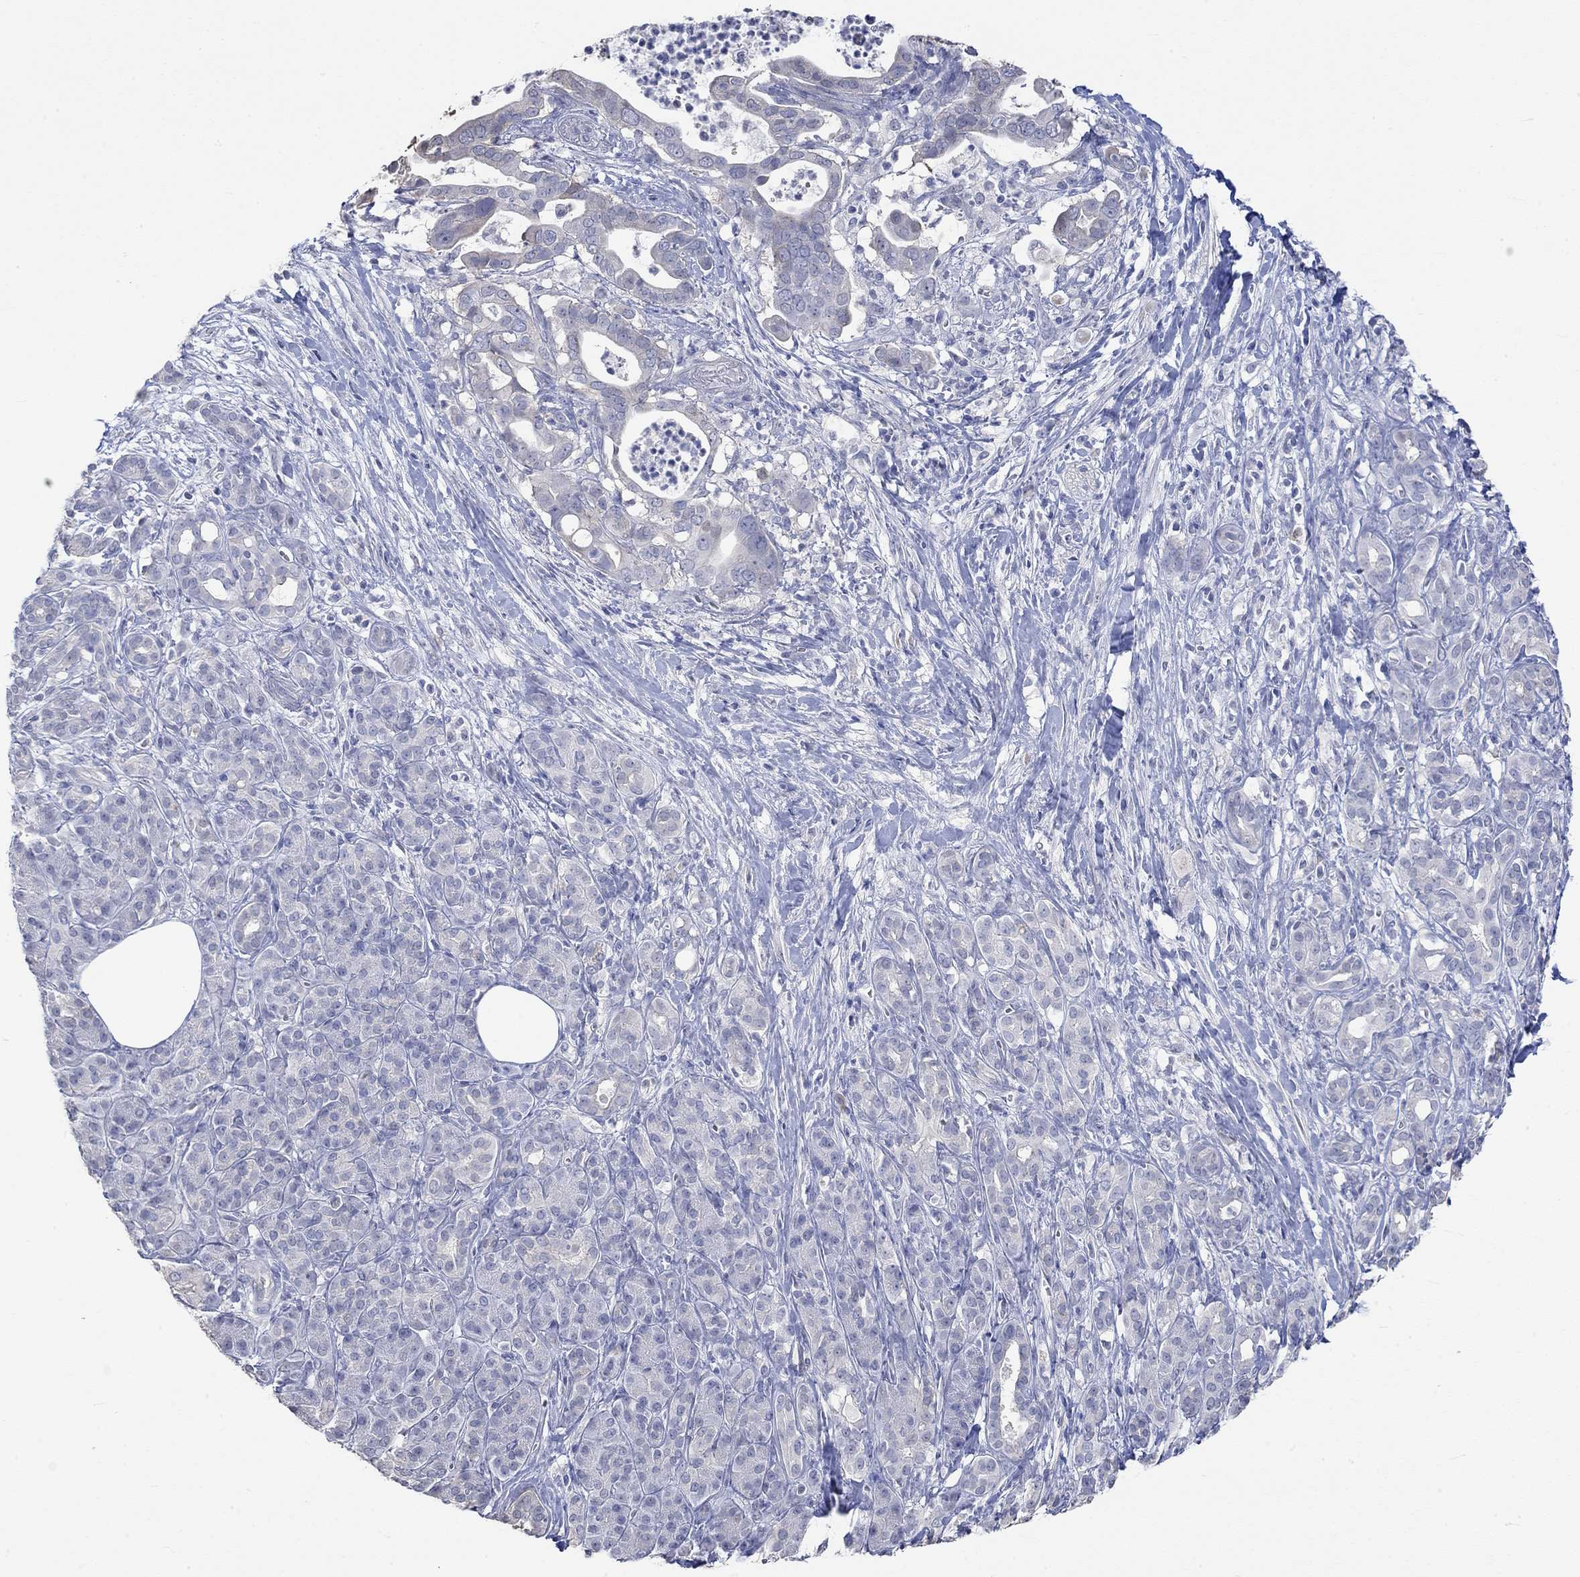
{"staining": {"intensity": "negative", "quantity": "none", "location": "none"}, "tissue": "pancreatic cancer", "cell_type": "Tumor cells", "image_type": "cancer", "snomed": [{"axis": "morphology", "description": "Adenocarcinoma, NOS"}, {"axis": "topography", "description": "Pancreas"}], "caption": "Immunohistochemistry (IHC) of pancreatic cancer (adenocarcinoma) shows no staining in tumor cells.", "gene": "PNMA5", "patient": {"sex": "male", "age": 61}}